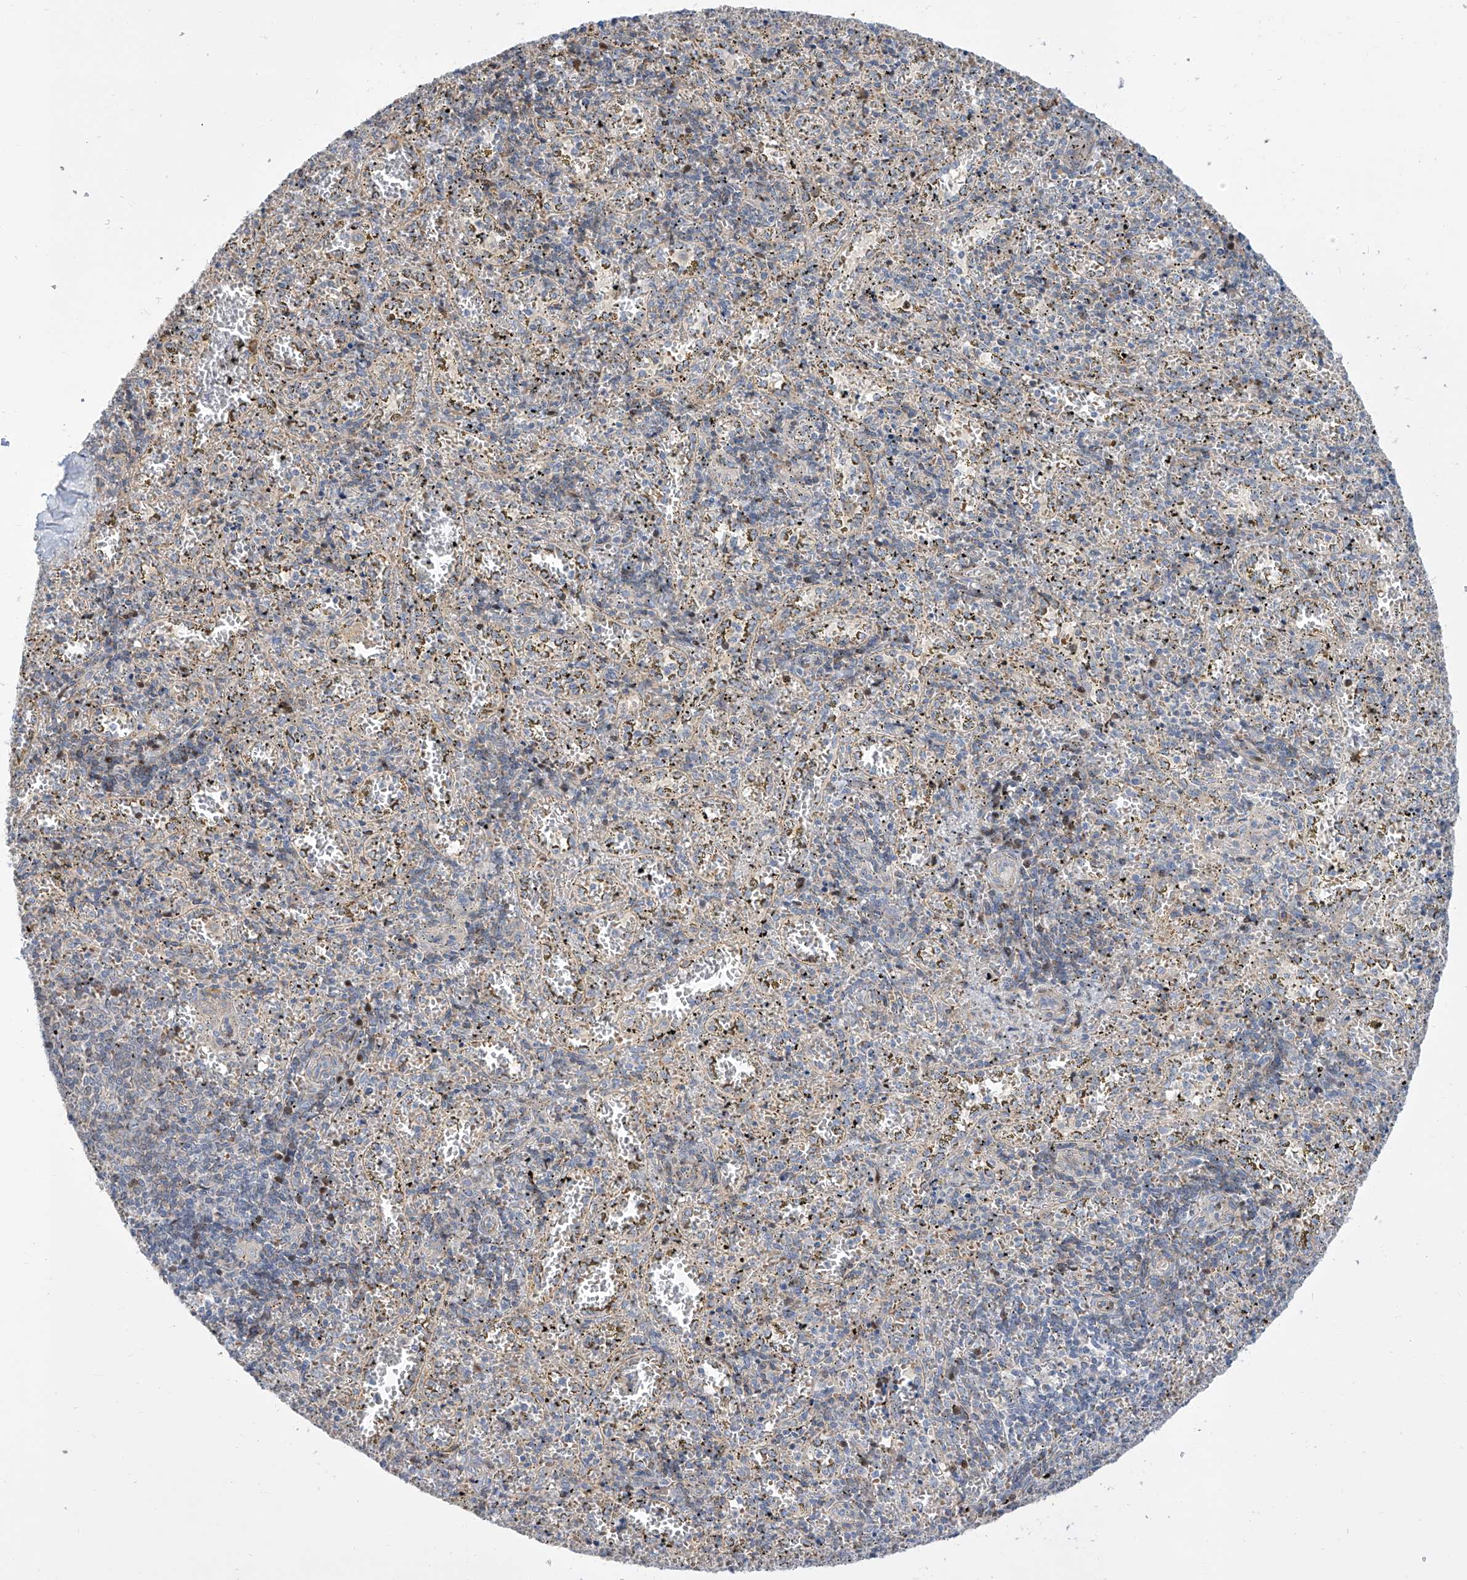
{"staining": {"intensity": "negative", "quantity": "none", "location": "none"}, "tissue": "spleen", "cell_type": "Cells in red pulp", "image_type": "normal", "snomed": [{"axis": "morphology", "description": "Normal tissue, NOS"}, {"axis": "topography", "description": "Spleen"}], "caption": "This photomicrograph is of benign spleen stained with IHC to label a protein in brown with the nuclei are counter-stained blue. There is no staining in cells in red pulp. Brightfield microscopy of IHC stained with DAB (brown) and hematoxylin (blue), captured at high magnification.", "gene": "LRRC1", "patient": {"sex": "male", "age": 11}}